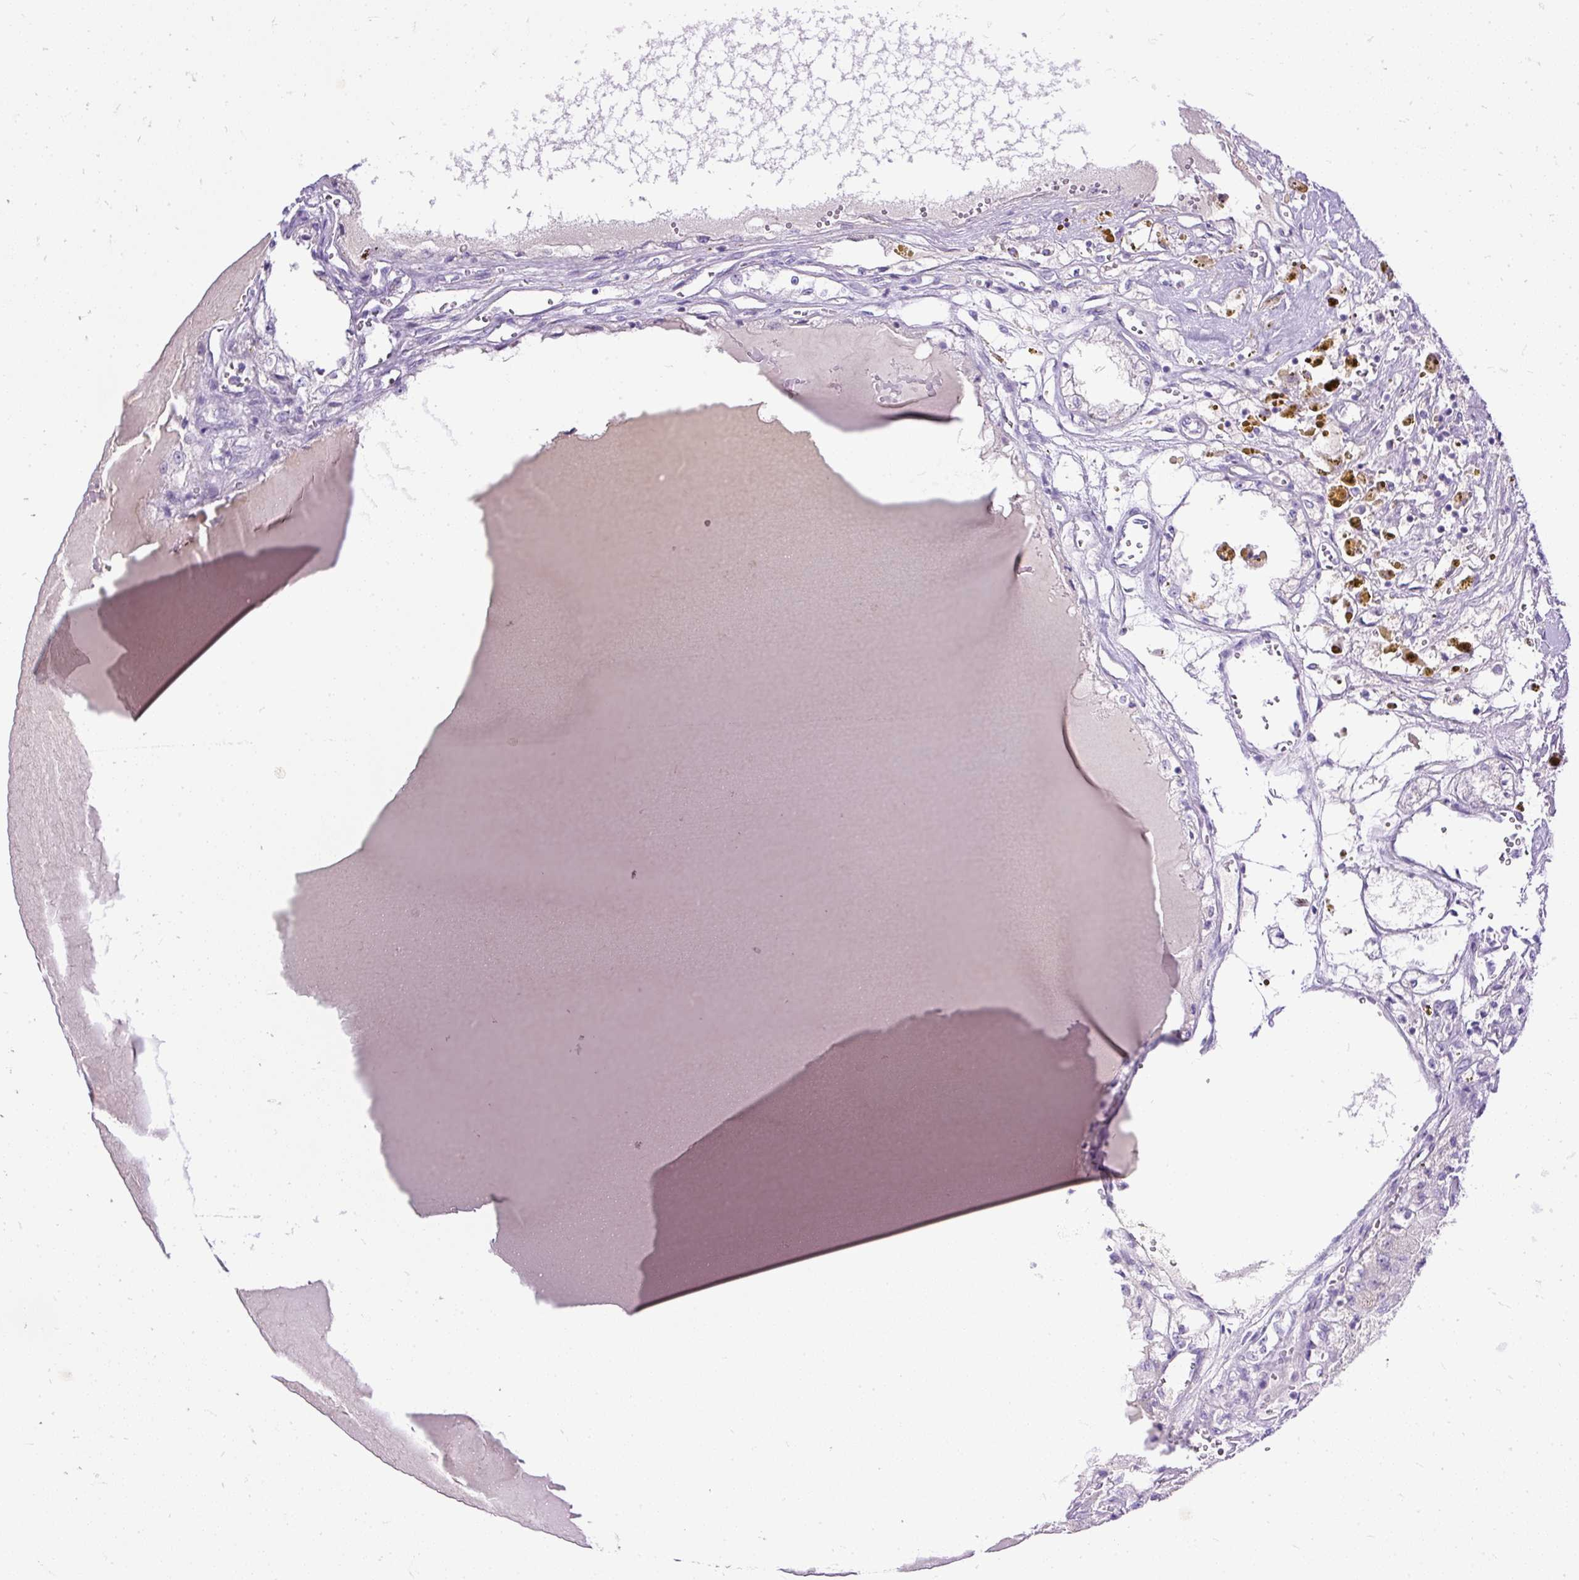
{"staining": {"intensity": "negative", "quantity": "none", "location": "none"}, "tissue": "renal cancer", "cell_type": "Tumor cells", "image_type": "cancer", "snomed": [{"axis": "morphology", "description": "Adenocarcinoma, NOS"}, {"axis": "topography", "description": "Kidney"}], "caption": "Tumor cells are negative for brown protein staining in renal cancer.", "gene": "AMFR", "patient": {"sex": "male", "age": 56}}